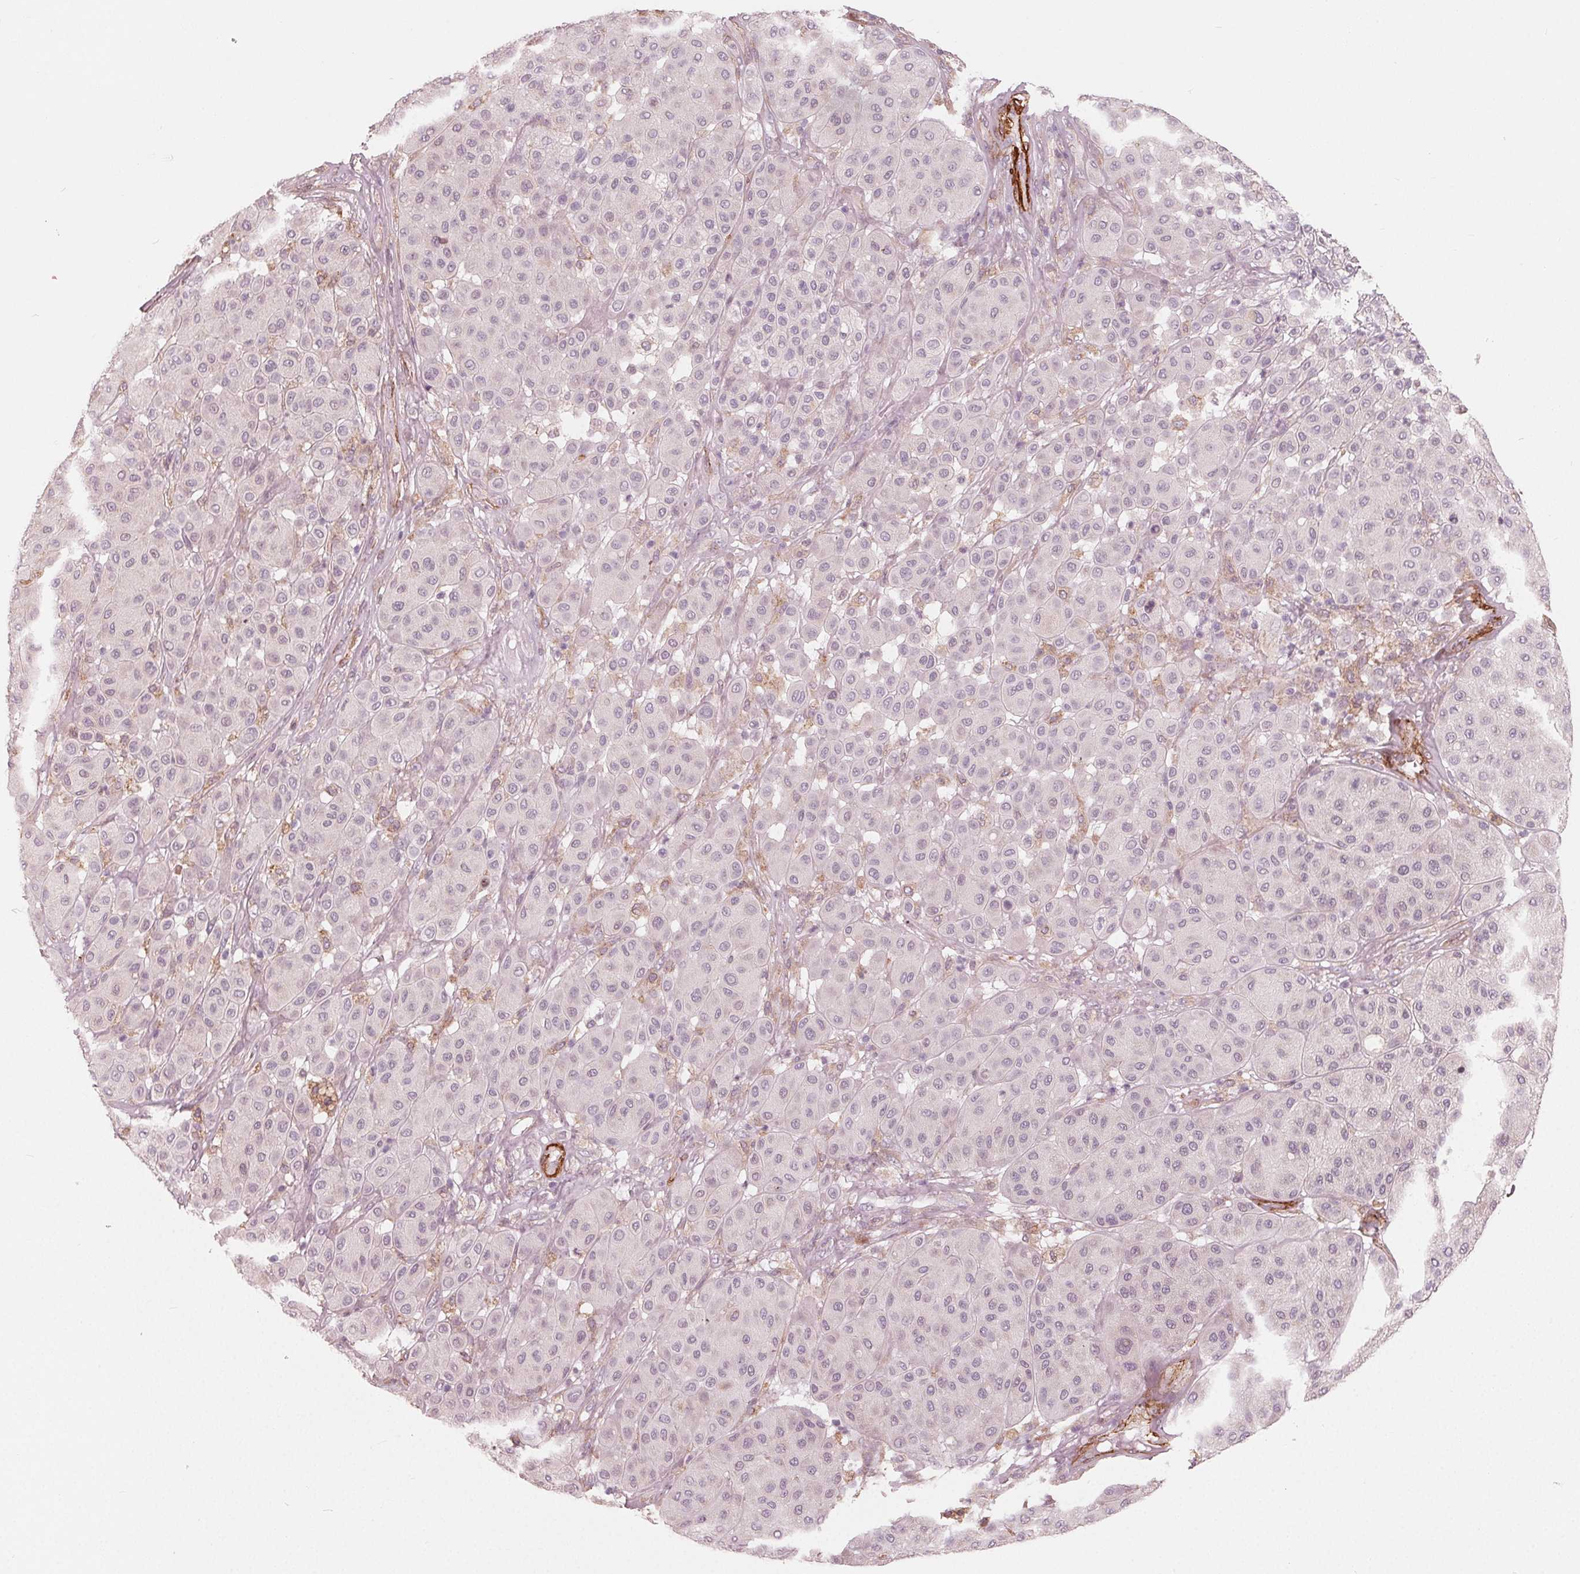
{"staining": {"intensity": "negative", "quantity": "none", "location": "none"}, "tissue": "melanoma", "cell_type": "Tumor cells", "image_type": "cancer", "snomed": [{"axis": "morphology", "description": "Malignant melanoma, Metastatic site"}, {"axis": "topography", "description": "Smooth muscle"}], "caption": "Immunohistochemical staining of human malignant melanoma (metastatic site) exhibits no significant positivity in tumor cells. (IHC, brightfield microscopy, high magnification).", "gene": "MIER3", "patient": {"sex": "male", "age": 41}}